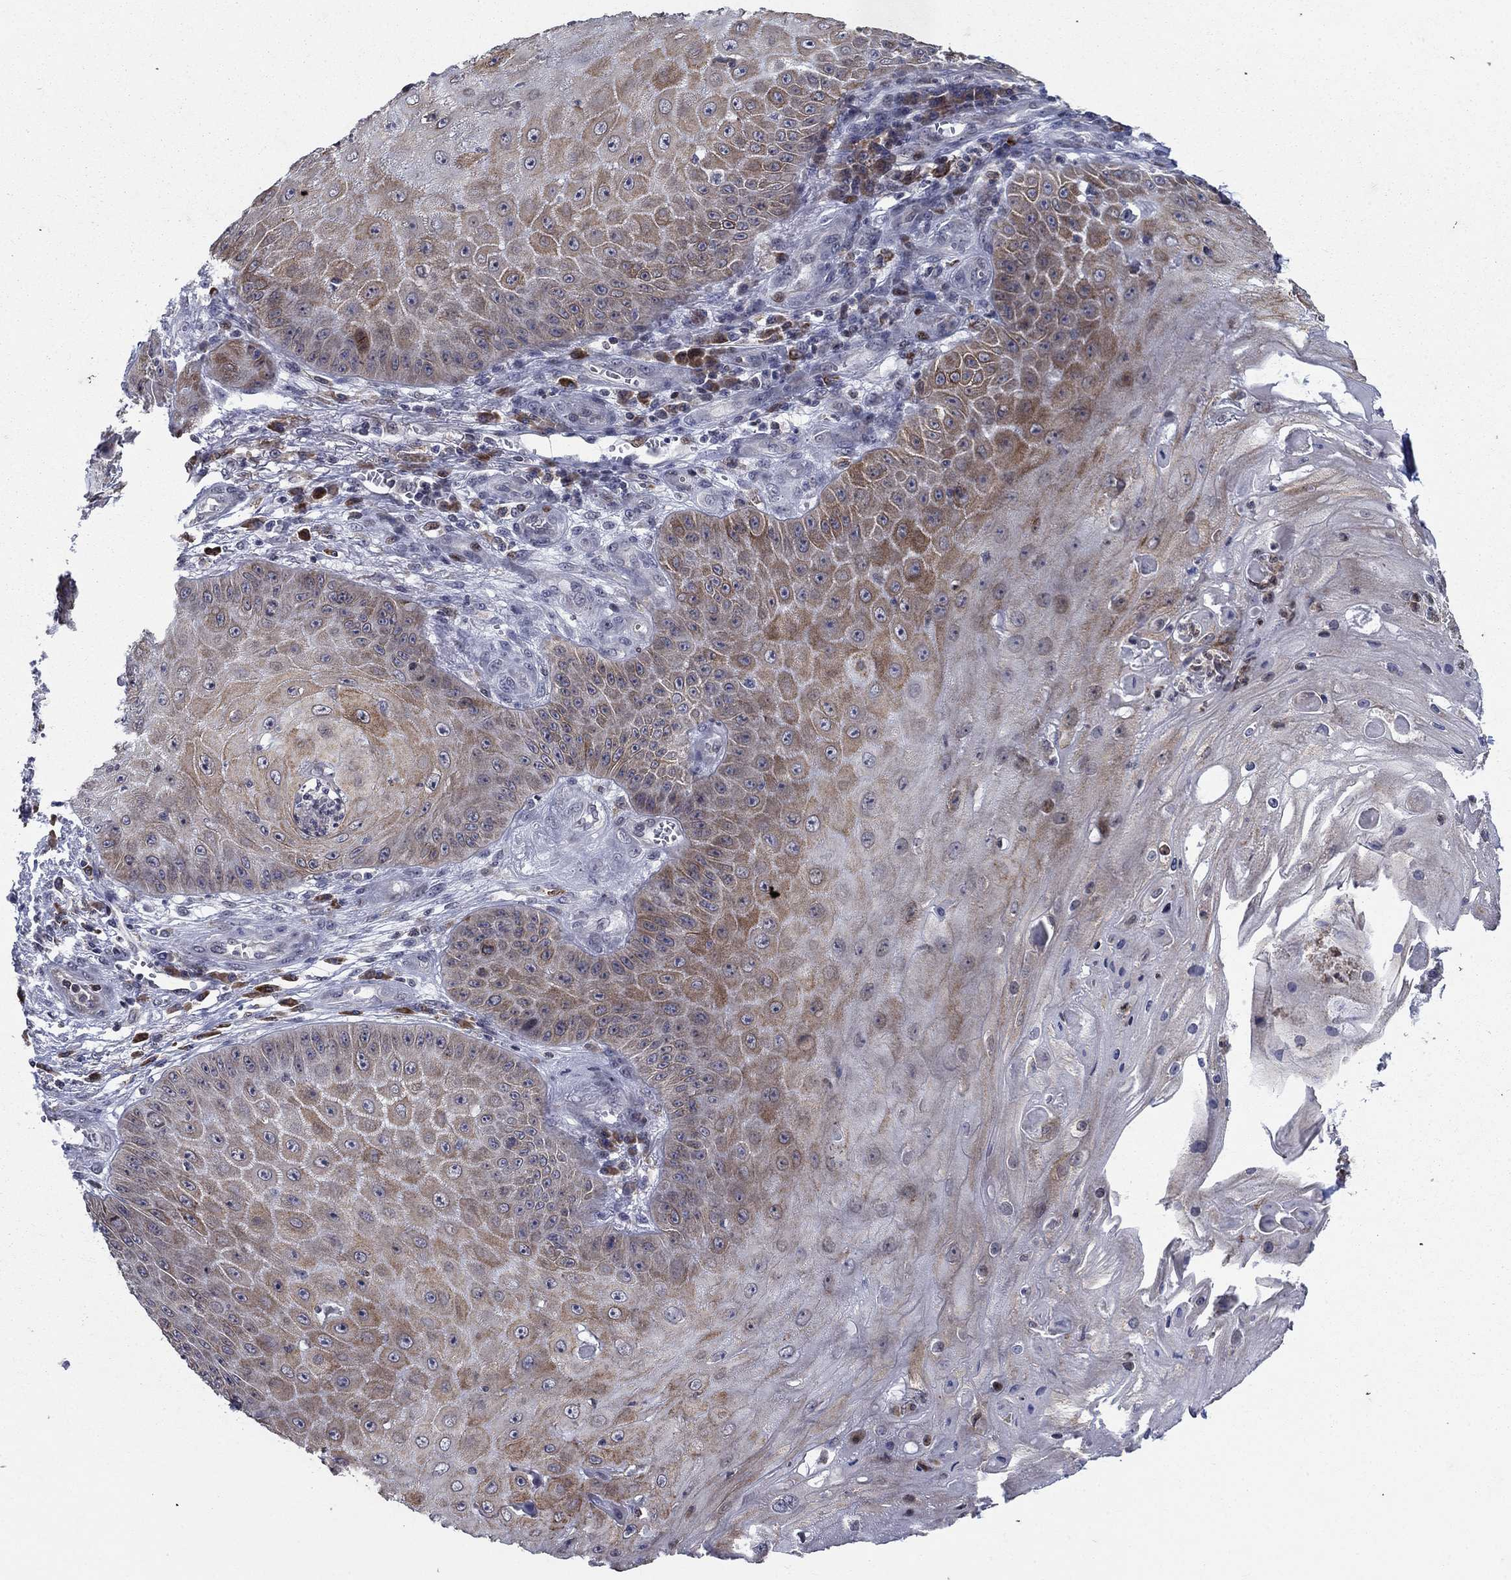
{"staining": {"intensity": "moderate", "quantity": "25%-75%", "location": "cytoplasmic/membranous"}, "tissue": "skin cancer", "cell_type": "Tumor cells", "image_type": "cancer", "snomed": [{"axis": "morphology", "description": "Squamous cell carcinoma, NOS"}, {"axis": "topography", "description": "Skin"}], "caption": "Skin cancer stained for a protein shows moderate cytoplasmic/membranous positivity in tumor cells. Immunohistochemistry stains the protein in brown and the nuclei are stained blue.", "gene": "DHRS7", "patient": {"sex": "male", "age": 70}}